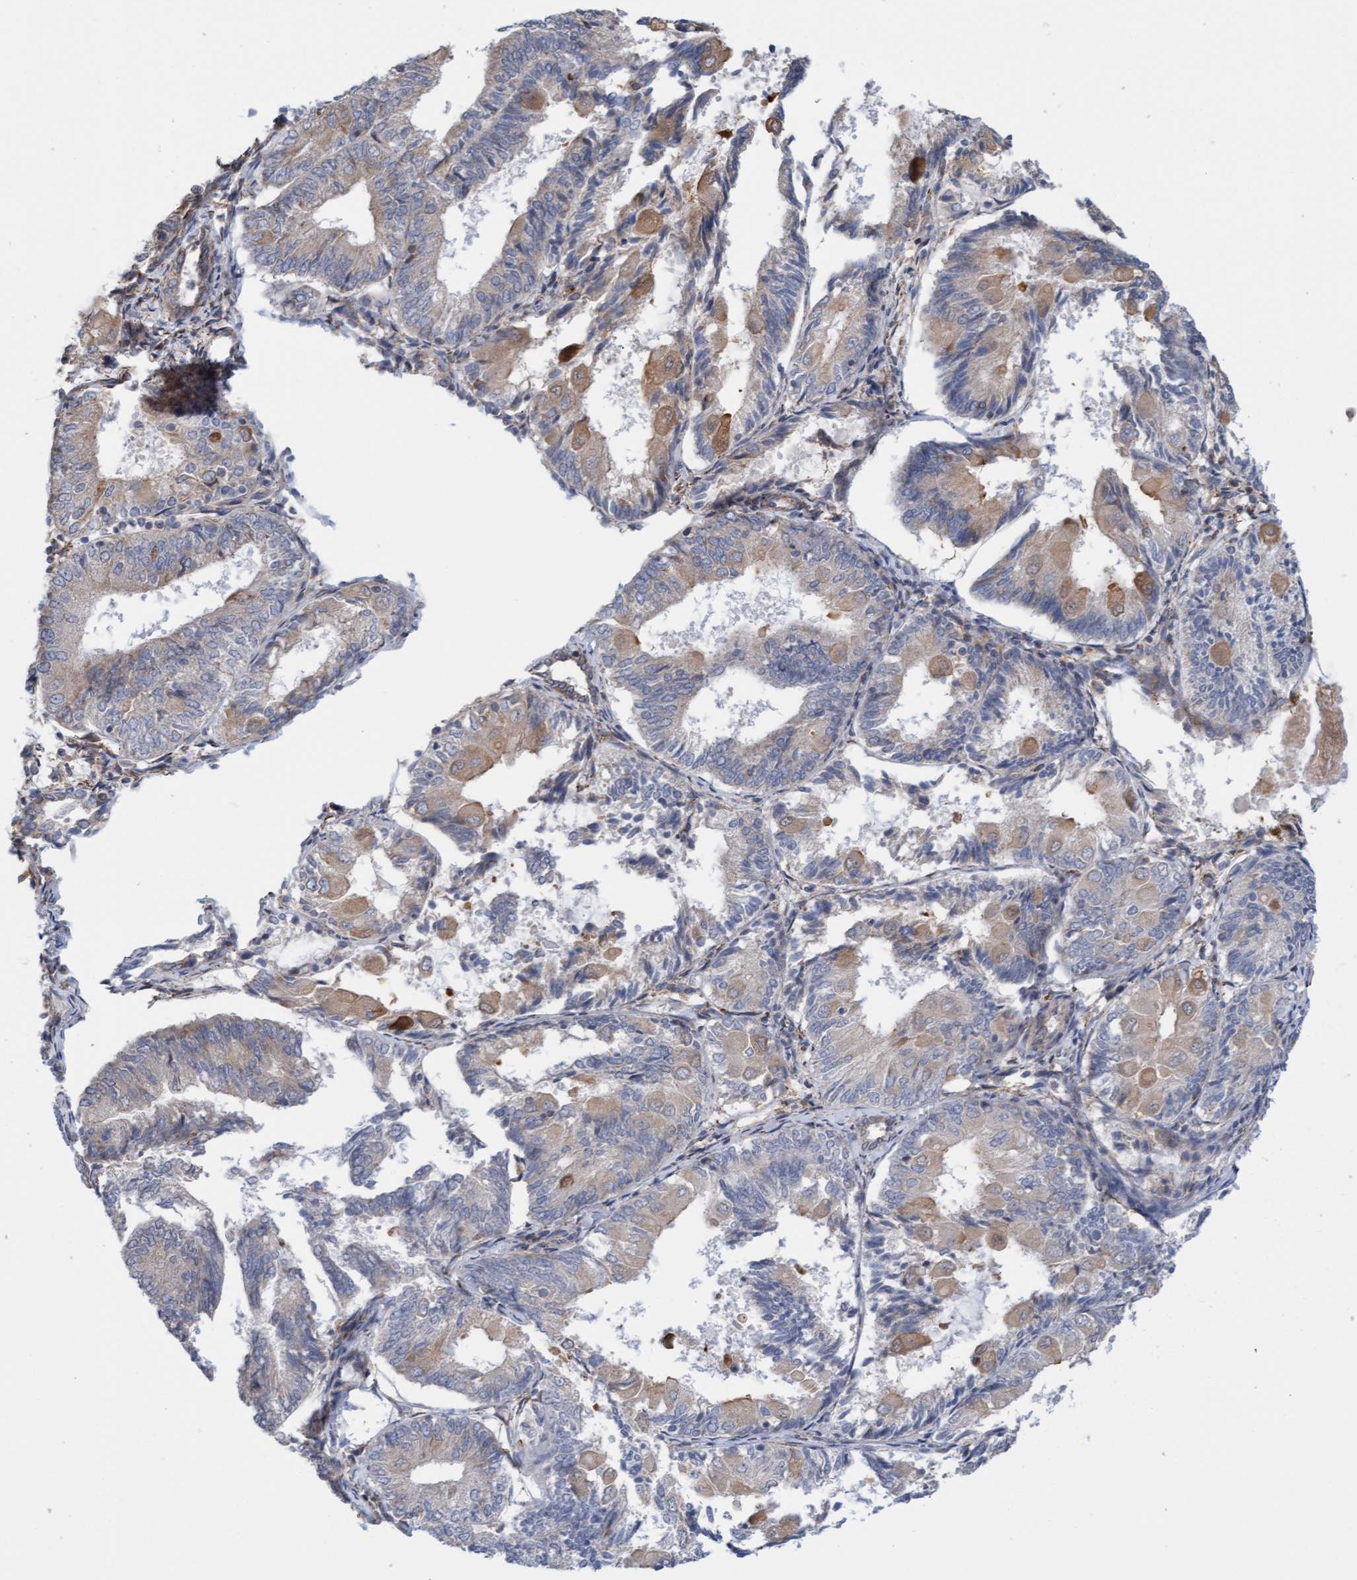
{"staining": {"intensity": "weak", "quantity": "25%-75%", "location": "cytoplasmic/membranous"}, "tissue": "endometrial cancer", "cell_type": "Tumor cells", "image_type": "cancer", "snomed": [{"axis": "morphology", "description": "Adenocarcinoma, NOS"}, {"axis": "topography", "description": "Endometrium"}], "caption": "DAB immunohistochemical staining of human adenocarcinoma (endometrial) demonstrates weak cytoplasmic/membranous protein staining in about 25%-75% of tumor cells. The staining is performed using DAB (3,3'-diaminobenzidine) brown chromogen to label protein expression. The nuclei are counter-stained blue using hematoxylin.", "gene": "MMP8", "patient": {"sex": "female", "age": 81}}